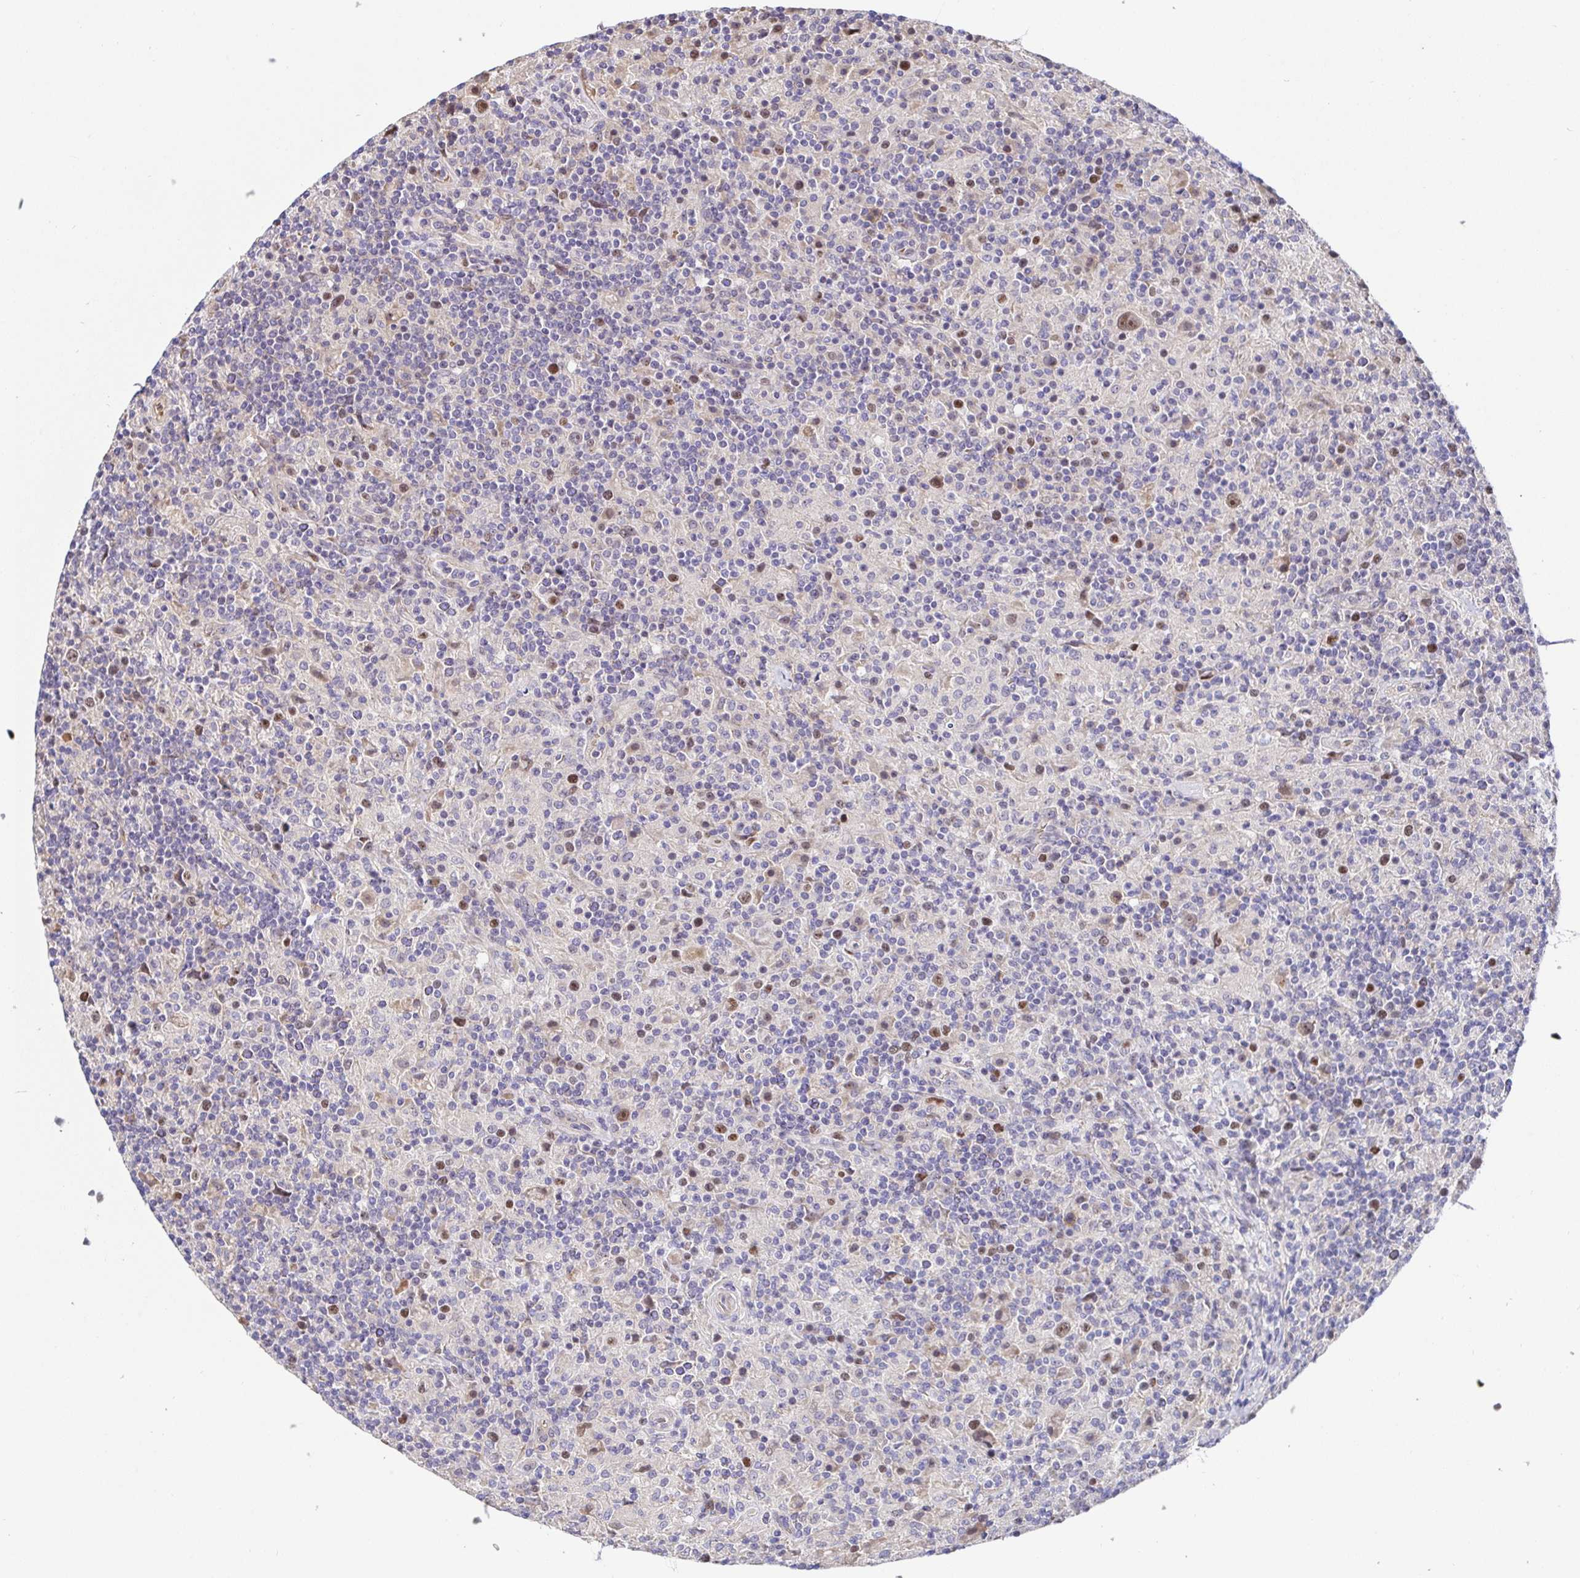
{"staining": {"intensity": "moderate", "quantity": ">75%", "location": "nuclear"}, "tissue": "lymphoma", "cell_type": "Tumor cells", "image_type": "cancer", "snomed": [{"axis": "morphology", "description": "Hodgkin's disease, NOS"}, {"axis": "topography", "description": "Lymph node"}], "caption": "This is a histology image of immunohistochemistry staining of lymphoma, which shows moderate staining in the nuclear of tumor cells.", "gene": "TIMELESS", "patient": {"sex": "male", "age": 70}}